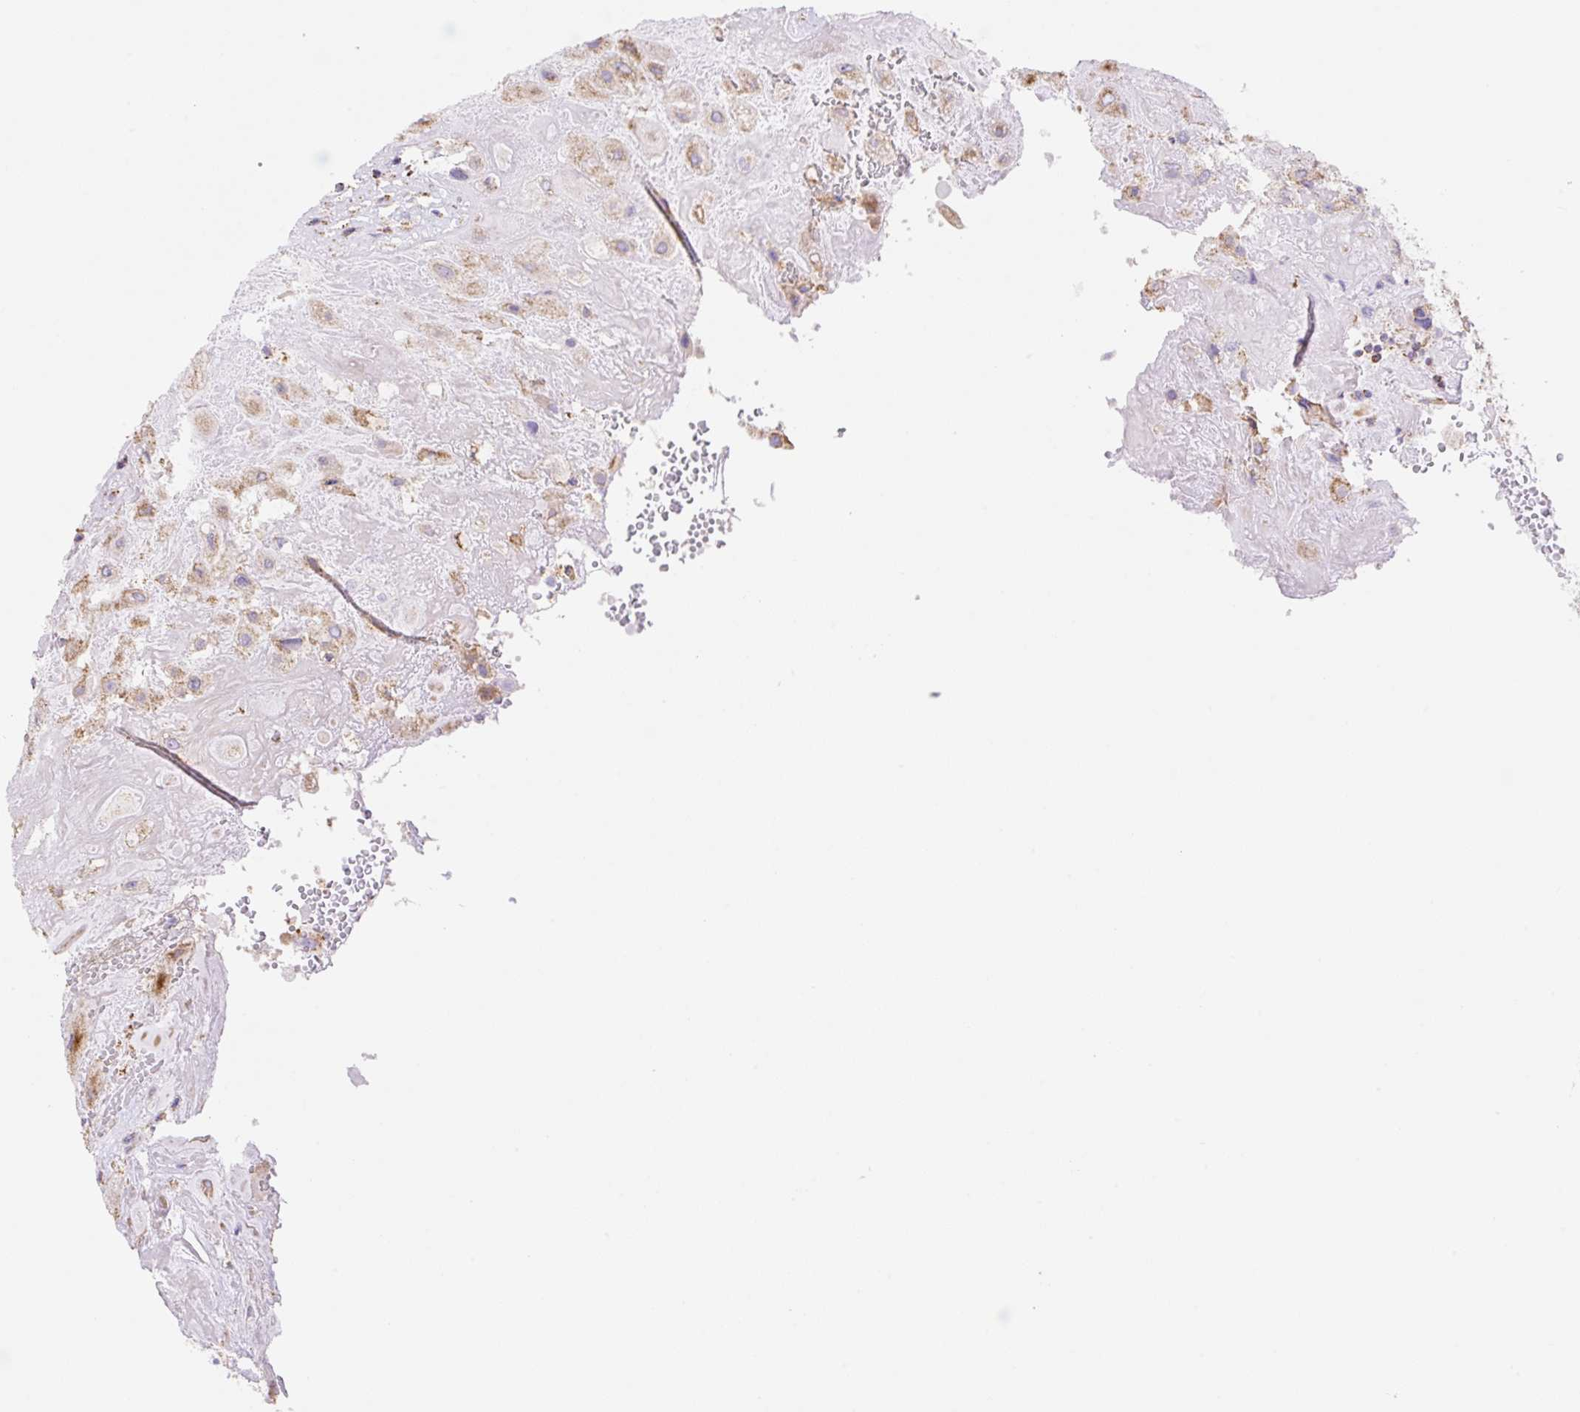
{"staining": {"intensity": "moderate", "quantity": "25%-75%", "location": "cytoplasmic/membranous"}, "tissue": "placenta", "cell_type": "Decidual cells", "image_type": "normal", "snomed": [{"axis": "morphology", "description": "Normal tissue, NOS"}, {"axis": "topography", "description": "Placenta"}], "caption": "Protein staining of unremarkable placenta reveals moderate cytoplasmic/membranous expression in about 25%-75% of decidual cells. (brown staining indicates protein expression, while blue staining denotes nuclei).", "gene": "ESAM", "patient": {"sex": "female", "age": 32}}